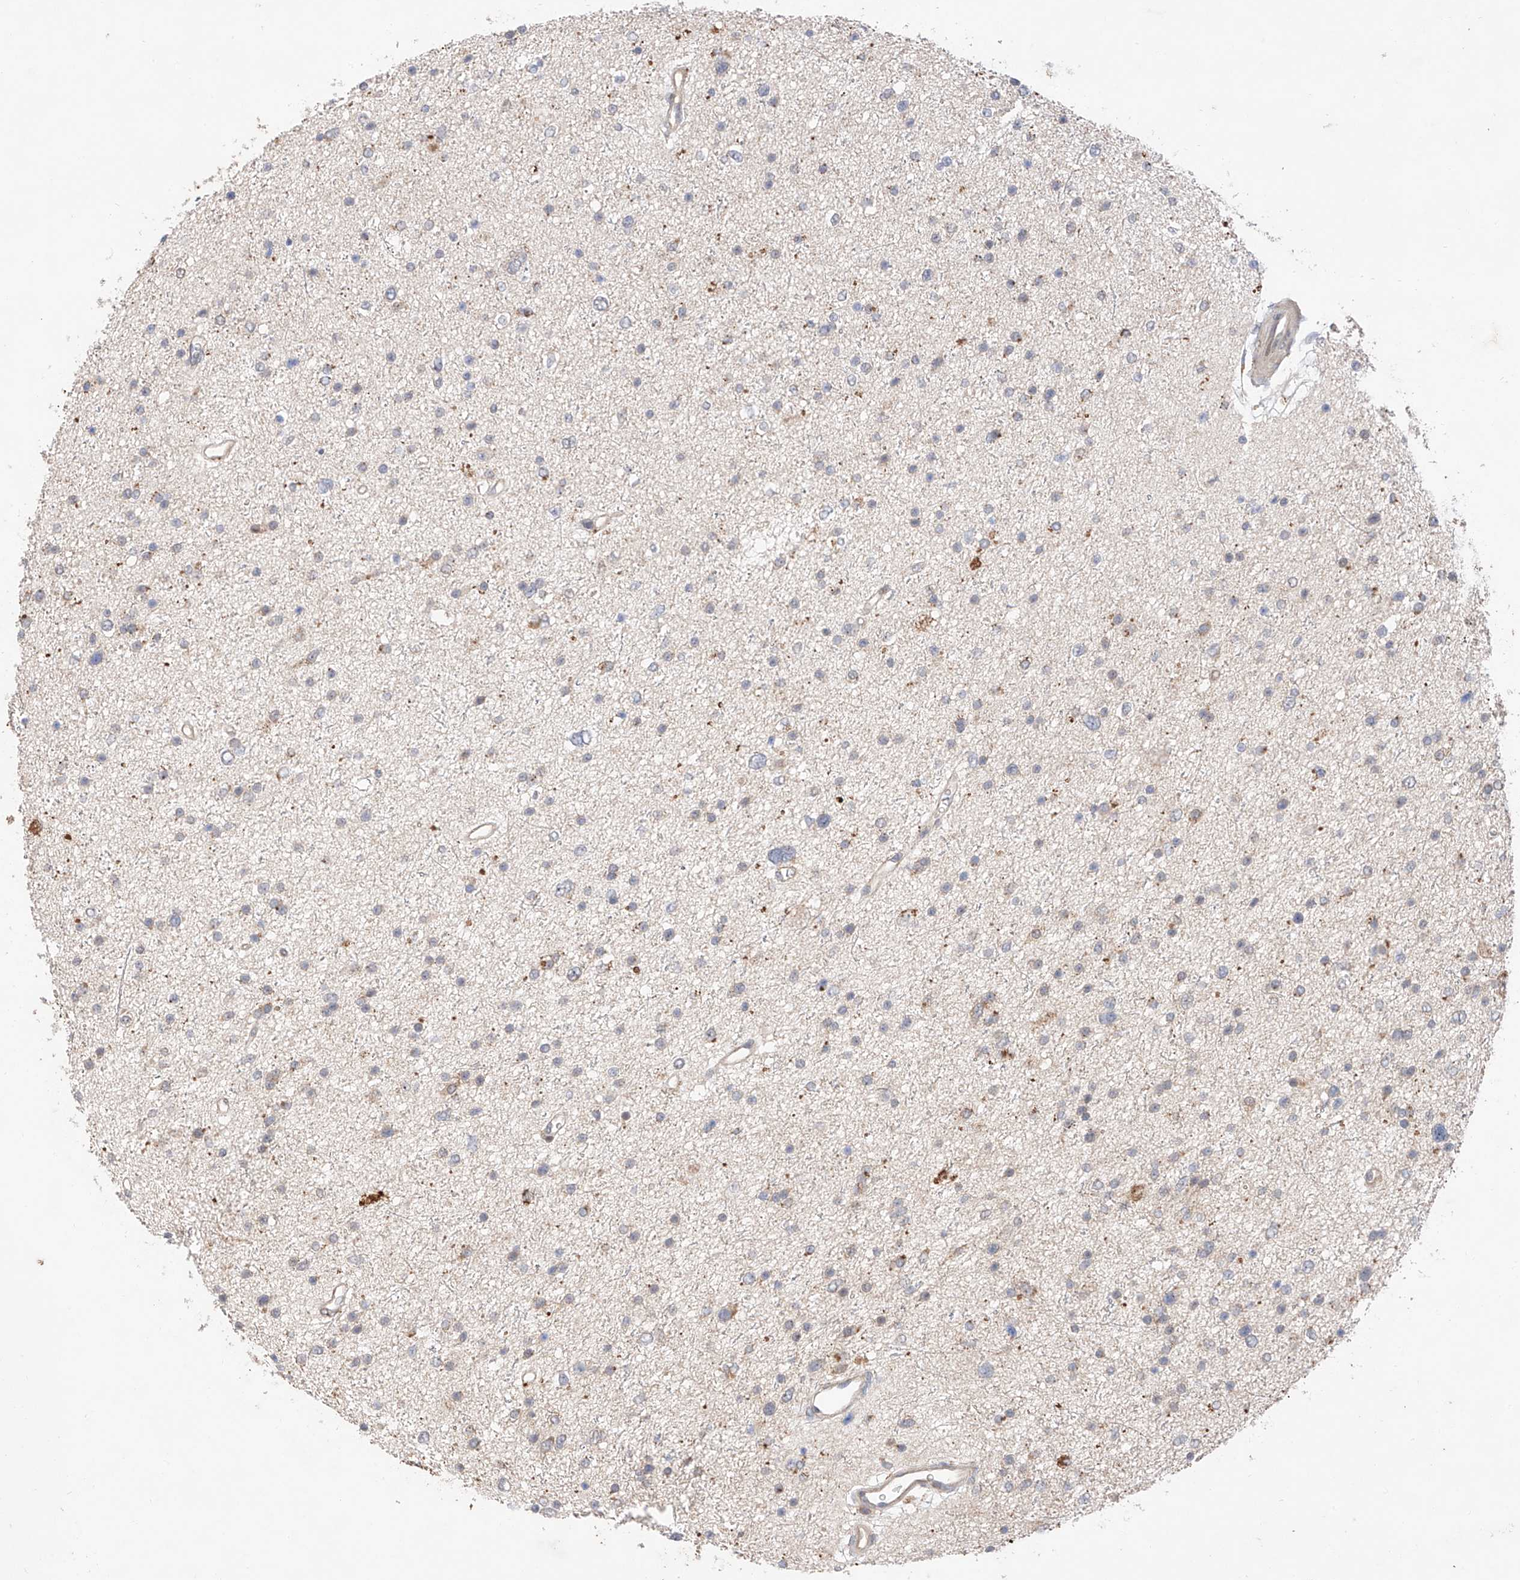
{"staining": {"intensity": "negative", "quantity": "none", "location": "none"}, "tissue": "glioma", "cell_type": "Tumor cells", "image_type": "cancer", "snomed": [{"axis": "morphology", "description": "Glioma, malignant, Low grade"}, {"axis": "topography", "description": "Brain"}], "caption": "An image of human glioma is negative for staining in tumor cells.", "gene": "GCNT1", "patient": {"sex": "female", "age": 37}}